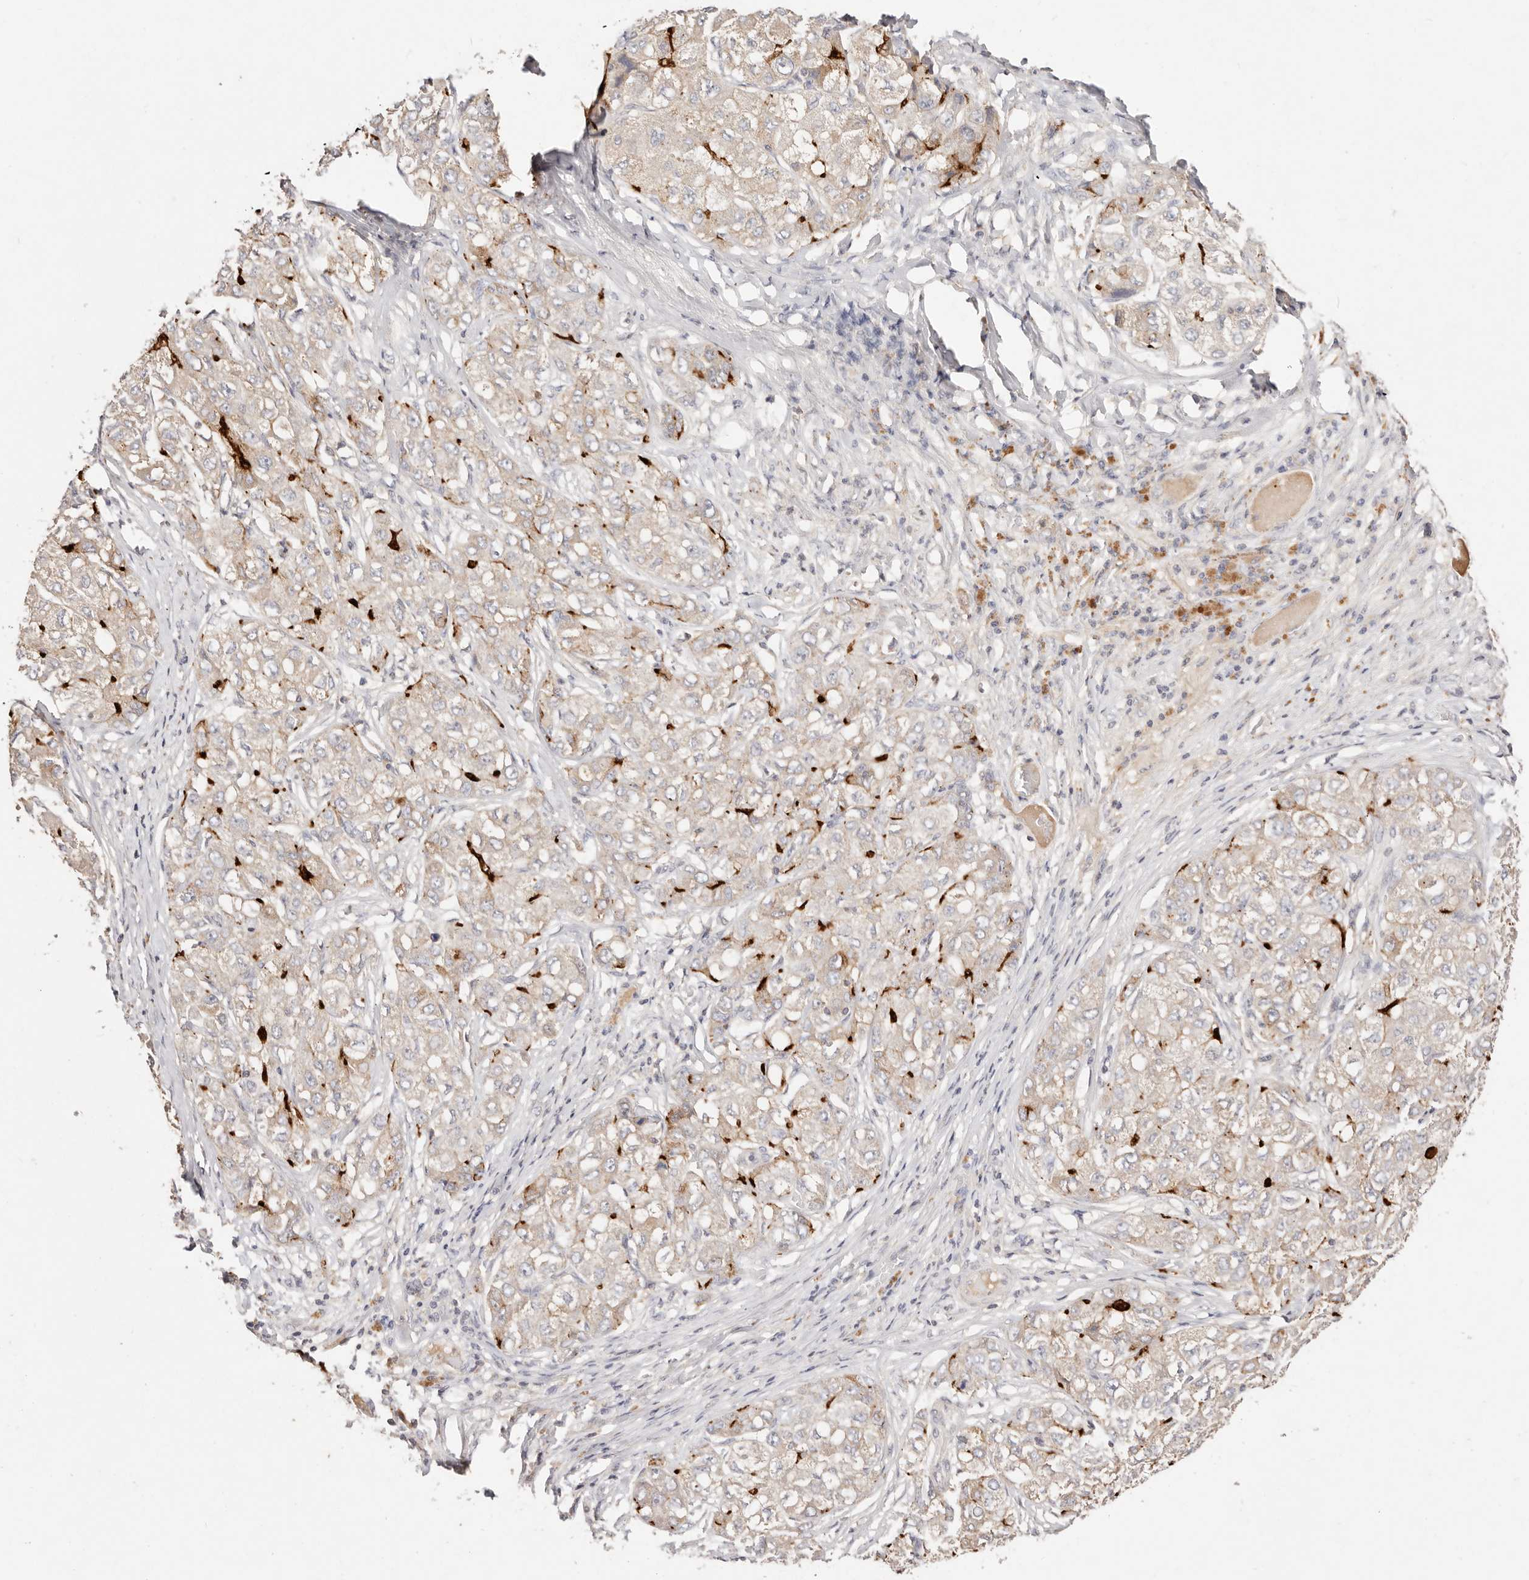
{"staining": {"intensity": "strong", "quantity": "<25%", "location": "cytoplasmic/membranous"}, "tissue": "liver cancer", "cell_type": "Tumor cells", "image_type": "cancer", "snomed": [{"axis": "morphology", "description": "Carcinoma, Hepatocellular, NOS"}, {"axis": "topography", "description": "Liver"}], "caption": "Immunohistochemical staining of liver cancer shows medium levels of strong cytoplasmic/membranous positivity in about <25% of tumor cells.", "gene": "CXADR", "patient": {"sex": "male", "age": 80}}